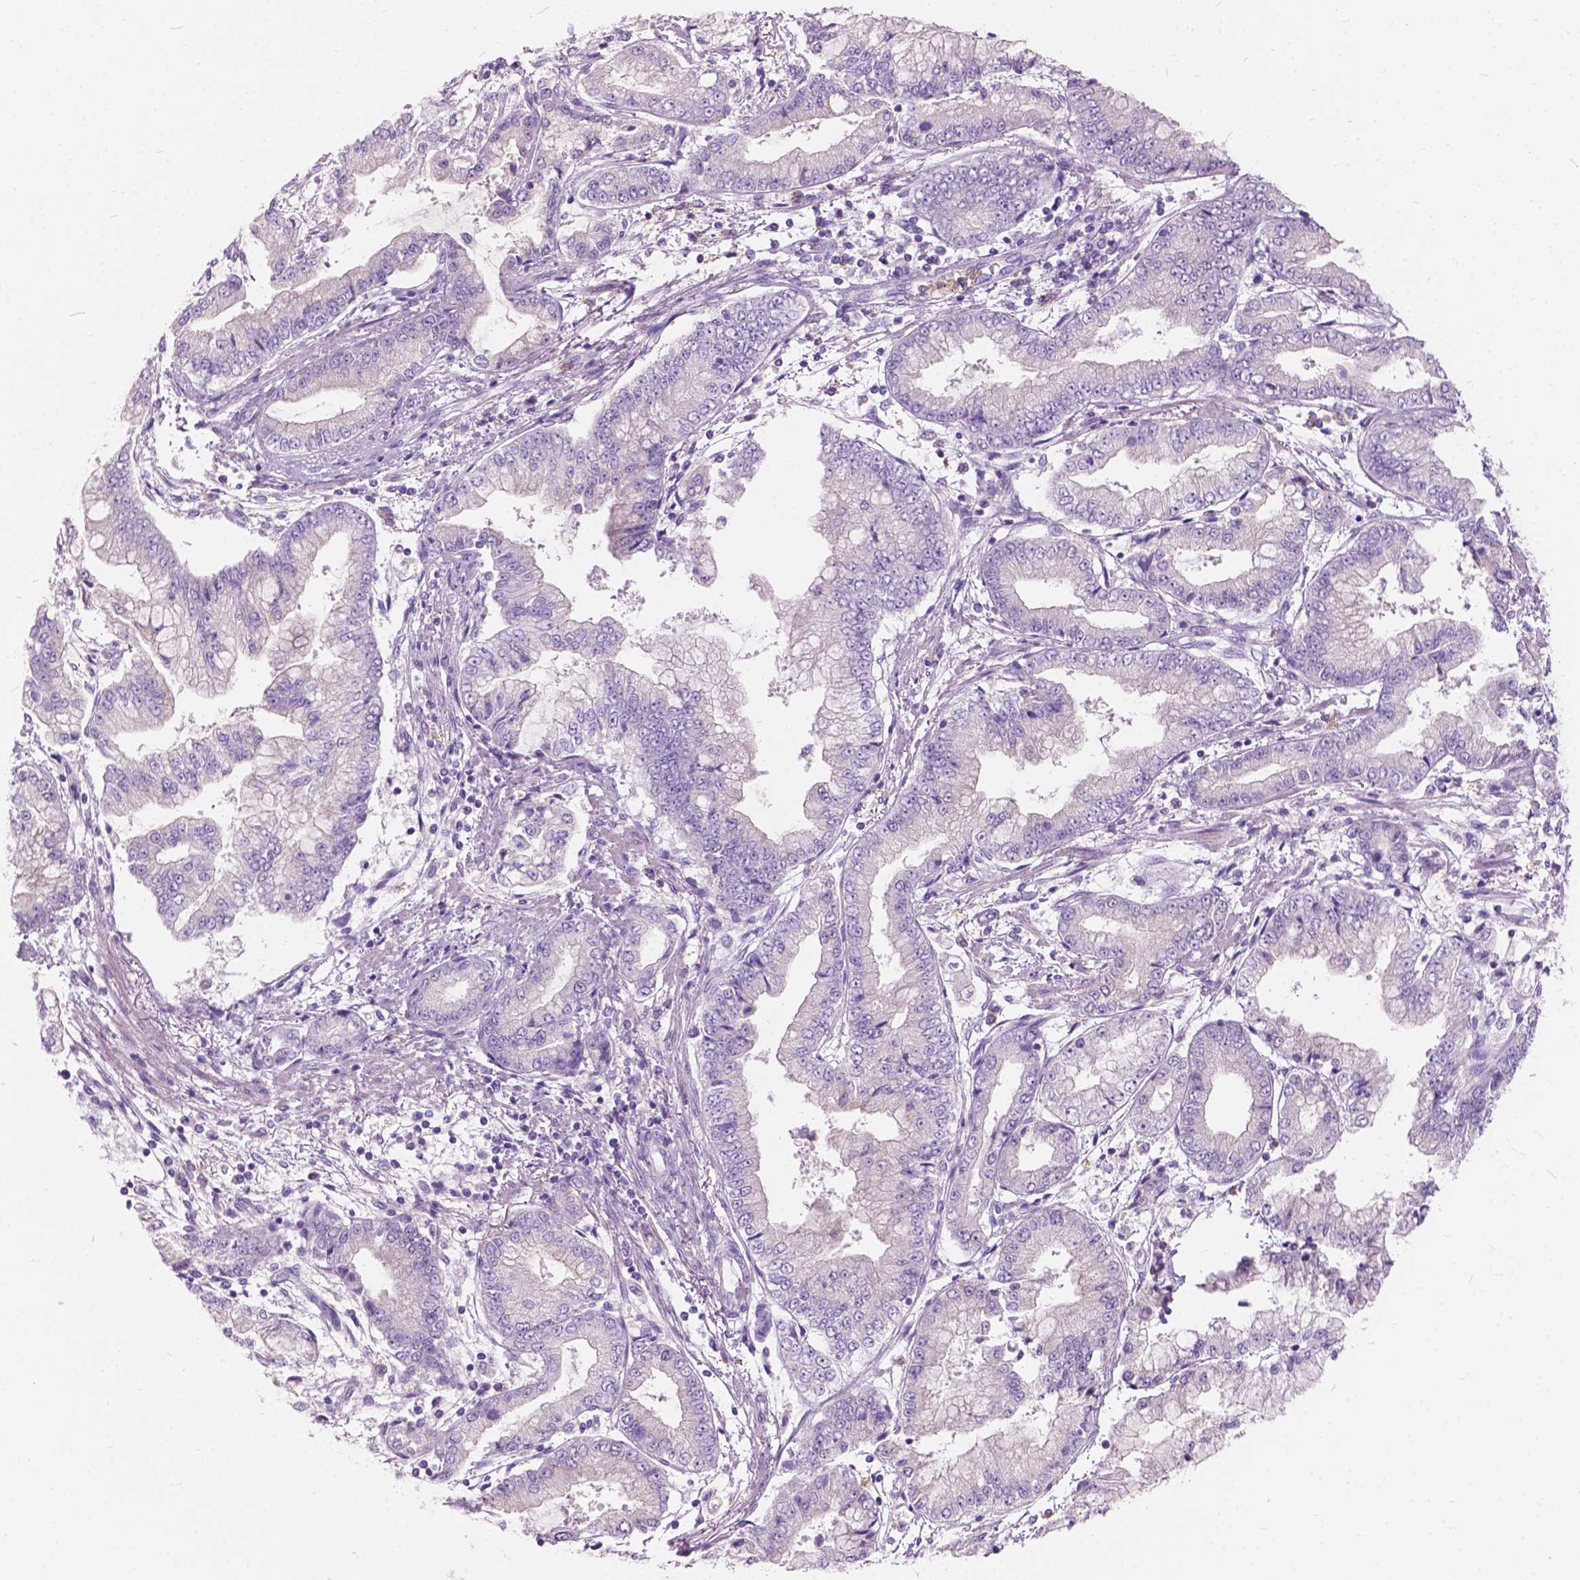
{"staining": {"intensity": "negative", "quantity": "none", "location": "none"}, "tissue": "stomach cancer", "cell_type": "Tumor cells", "image_type": "cancer", "snomed": [{"axis": "morphology", "description": "Adenocarcinoma, NOS"}, {"axis": "topography", "description": "Stomach, upper"}], "caption": "DAB (3,3'-diaminobenzidine) immunohistochemical staining of stomach cancer (adenocarcinoma) reveals no significant expression in tumor cells.", "gene": "PRR35", "patient": {"sex": "female", "age": 74}}